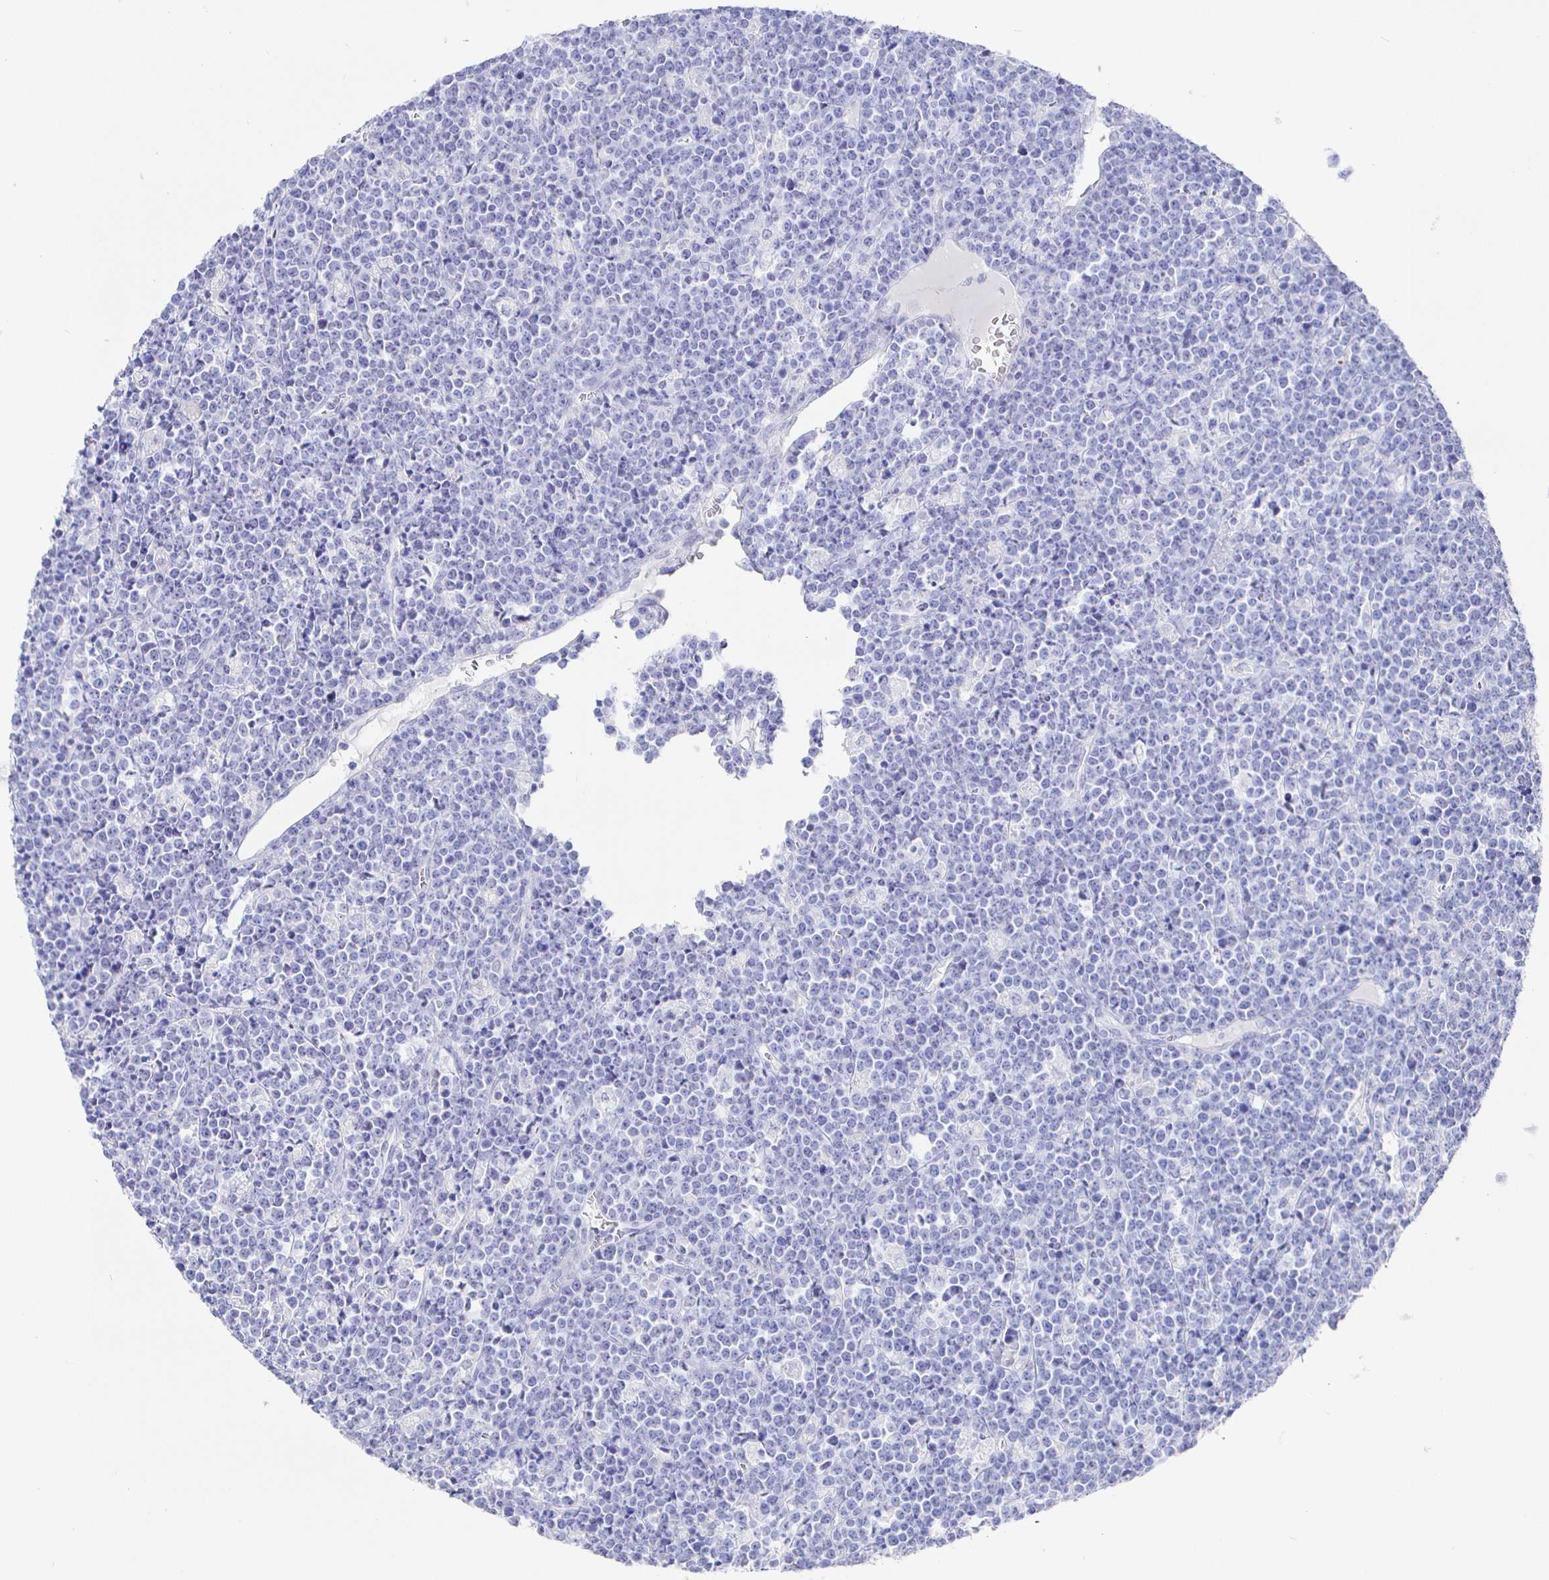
{"staining": {"intensity": "negative", "quantity": "none", "location": "none"}, "tissue": "lymphoma", "cell_type": "Tumor cells", "image_type": "cancer", "snomed": [{"axis": "morphology", "description": "Malignant lymphoma, non-Hodgkin's type, High grade"}, {"axis": "topography", "description": "Ovary"}], "caption": "This is a image of immunohistochemistry staining of malignant lymphoma, non-Hodgkin's type (high-grade), which shows no staining in tumor cells.", "gene": "CLCA1", "patient": {"sex": "female", "age": 56}}